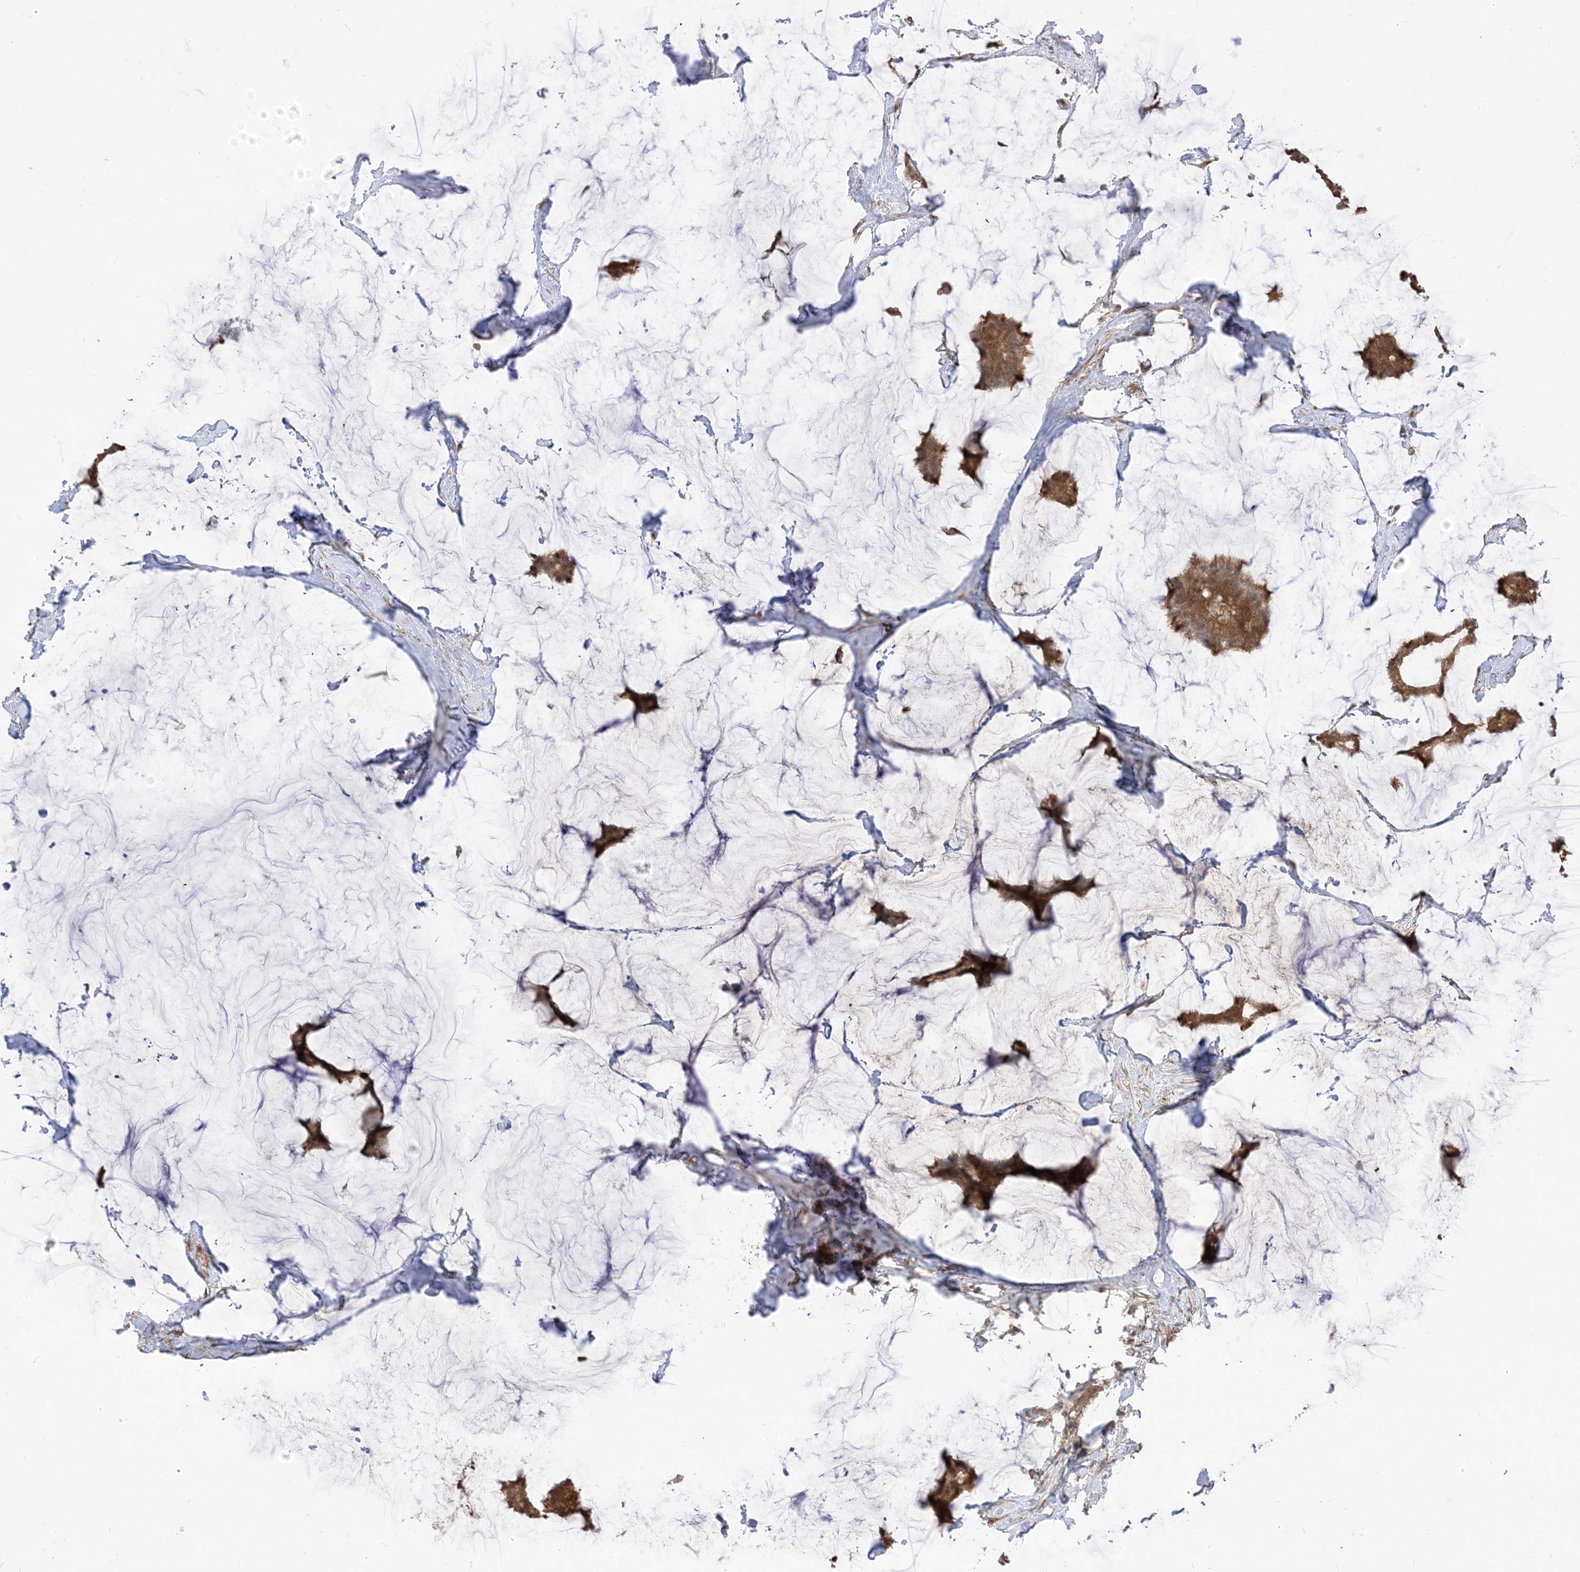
{"staining": {"intensity": "moderate", "quantity": ">75%", "location": "cytoplasmic/membranous"}, "tissue": "breast cancer", "cell_type": "Tumor cells", "image_type": "cancer", "snomed": [{"axis": "morphology", "description": "Duct carcinoma"}, {"axis": "topography", "description": "Breast"}], "caption": "Immunohistochemical staining of breast infiltrating ductal carcinoma demonstrates medium levels of moderate cytoplasmic/membranous protein positivity in about >75% of tumor cells. The staining was performed using DAB (3,3'-diaminobenzidine) to visualize the protein expression in brown, while the nuclei were stained in blue with hematoxylin (Magnification: 20x).", "gene": "TBCC", "patient": {"sex": "female", "age": 93}}